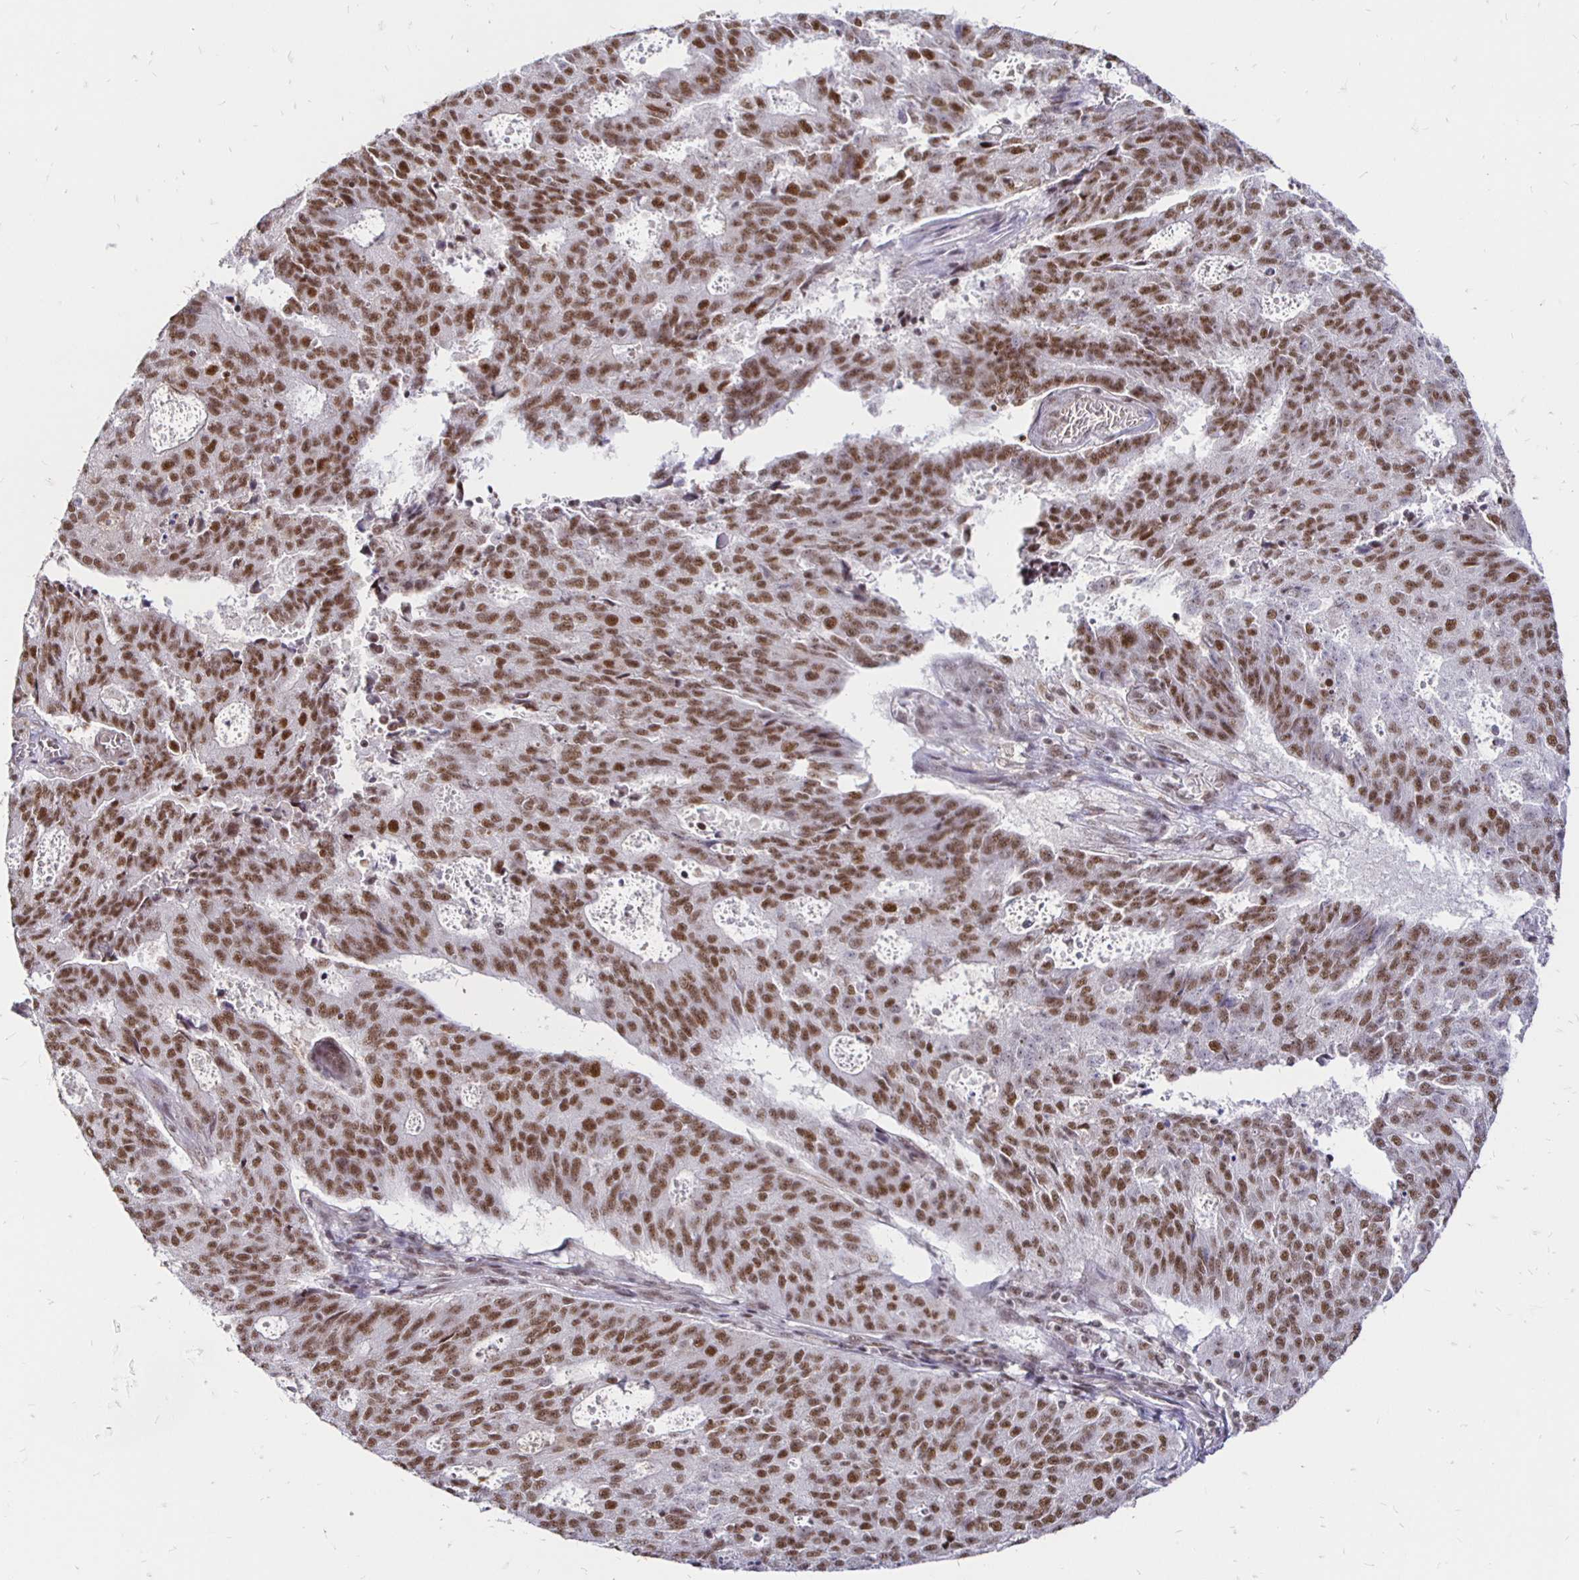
{"staining": {"intensity": "moderate", "quantity": ">75%", "location": "nuclear"}, "tissue": "endometrial cancer", "cell_type": "Tumor cells", "image_type": "cancer", "snomed": [{"axis": "morphology", "description": "Adenocarcinoma, NOS"}, {"axis": "topography", "description": "Endometrium"}], "caption": "Human endometrial cancer stained with a protein marker displays moderate staining in tumor cells.", "gene": "SIN3A", "patient": {"sex": "female", "age": 82}}